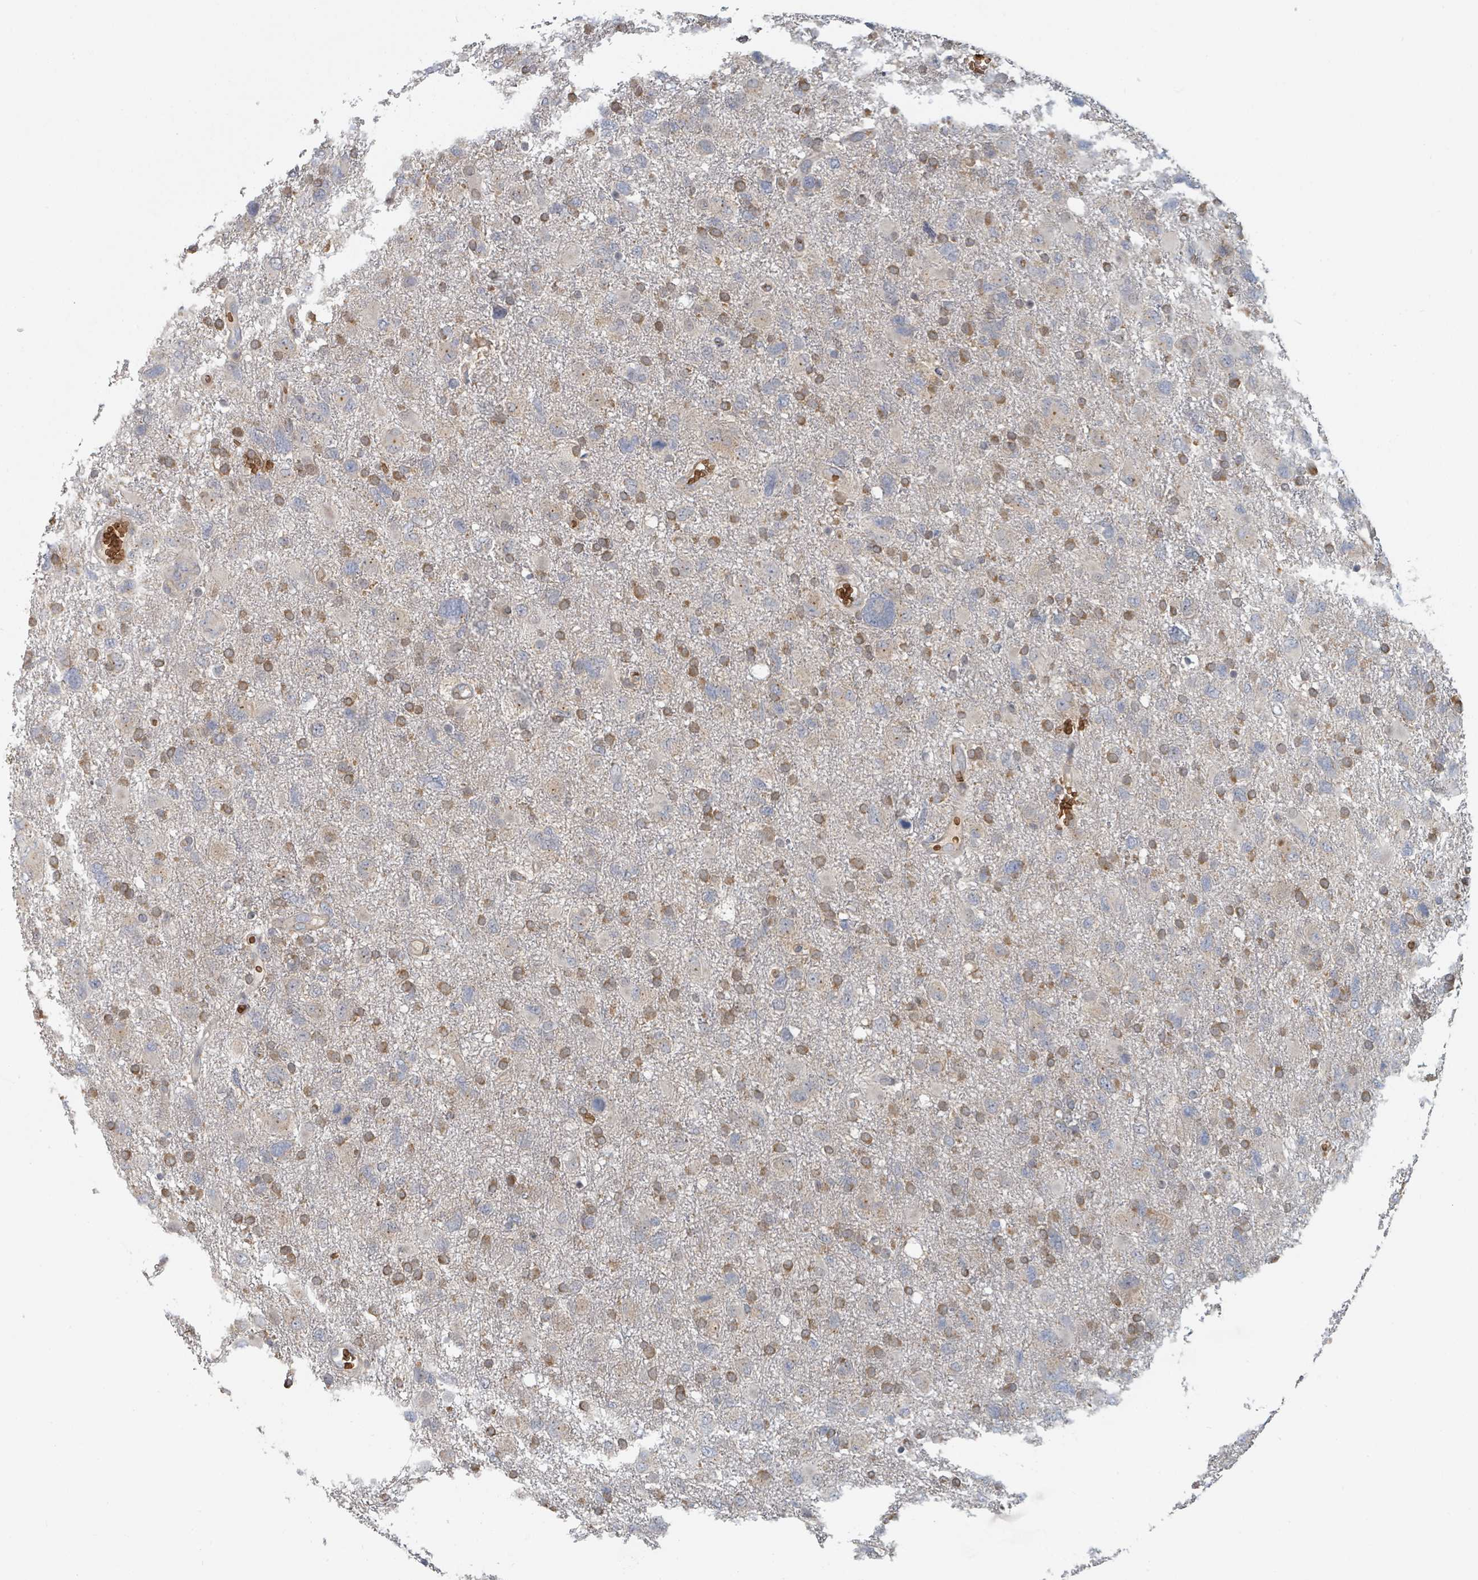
{"staining": {"intensity": "negative", "quantity": "none", "location": "none"}, "tissue": "glioma", "cell_type": "Tumor cells", "image_type": "cancer", "snomed": [{"axis": "morphology", "description": "Glioma, malignant, High grade"}, {"axis": "topography", "description": "Brain"}], "caption": "This micrograph is of malignant high-grade glioma stained with IHC to label a protein in brown with the nuclei are counter-stained blue. There is no positivity in tumor cells.", "gene": "TRPC4AP", "patient": {"sex": "male", "age": 61}}